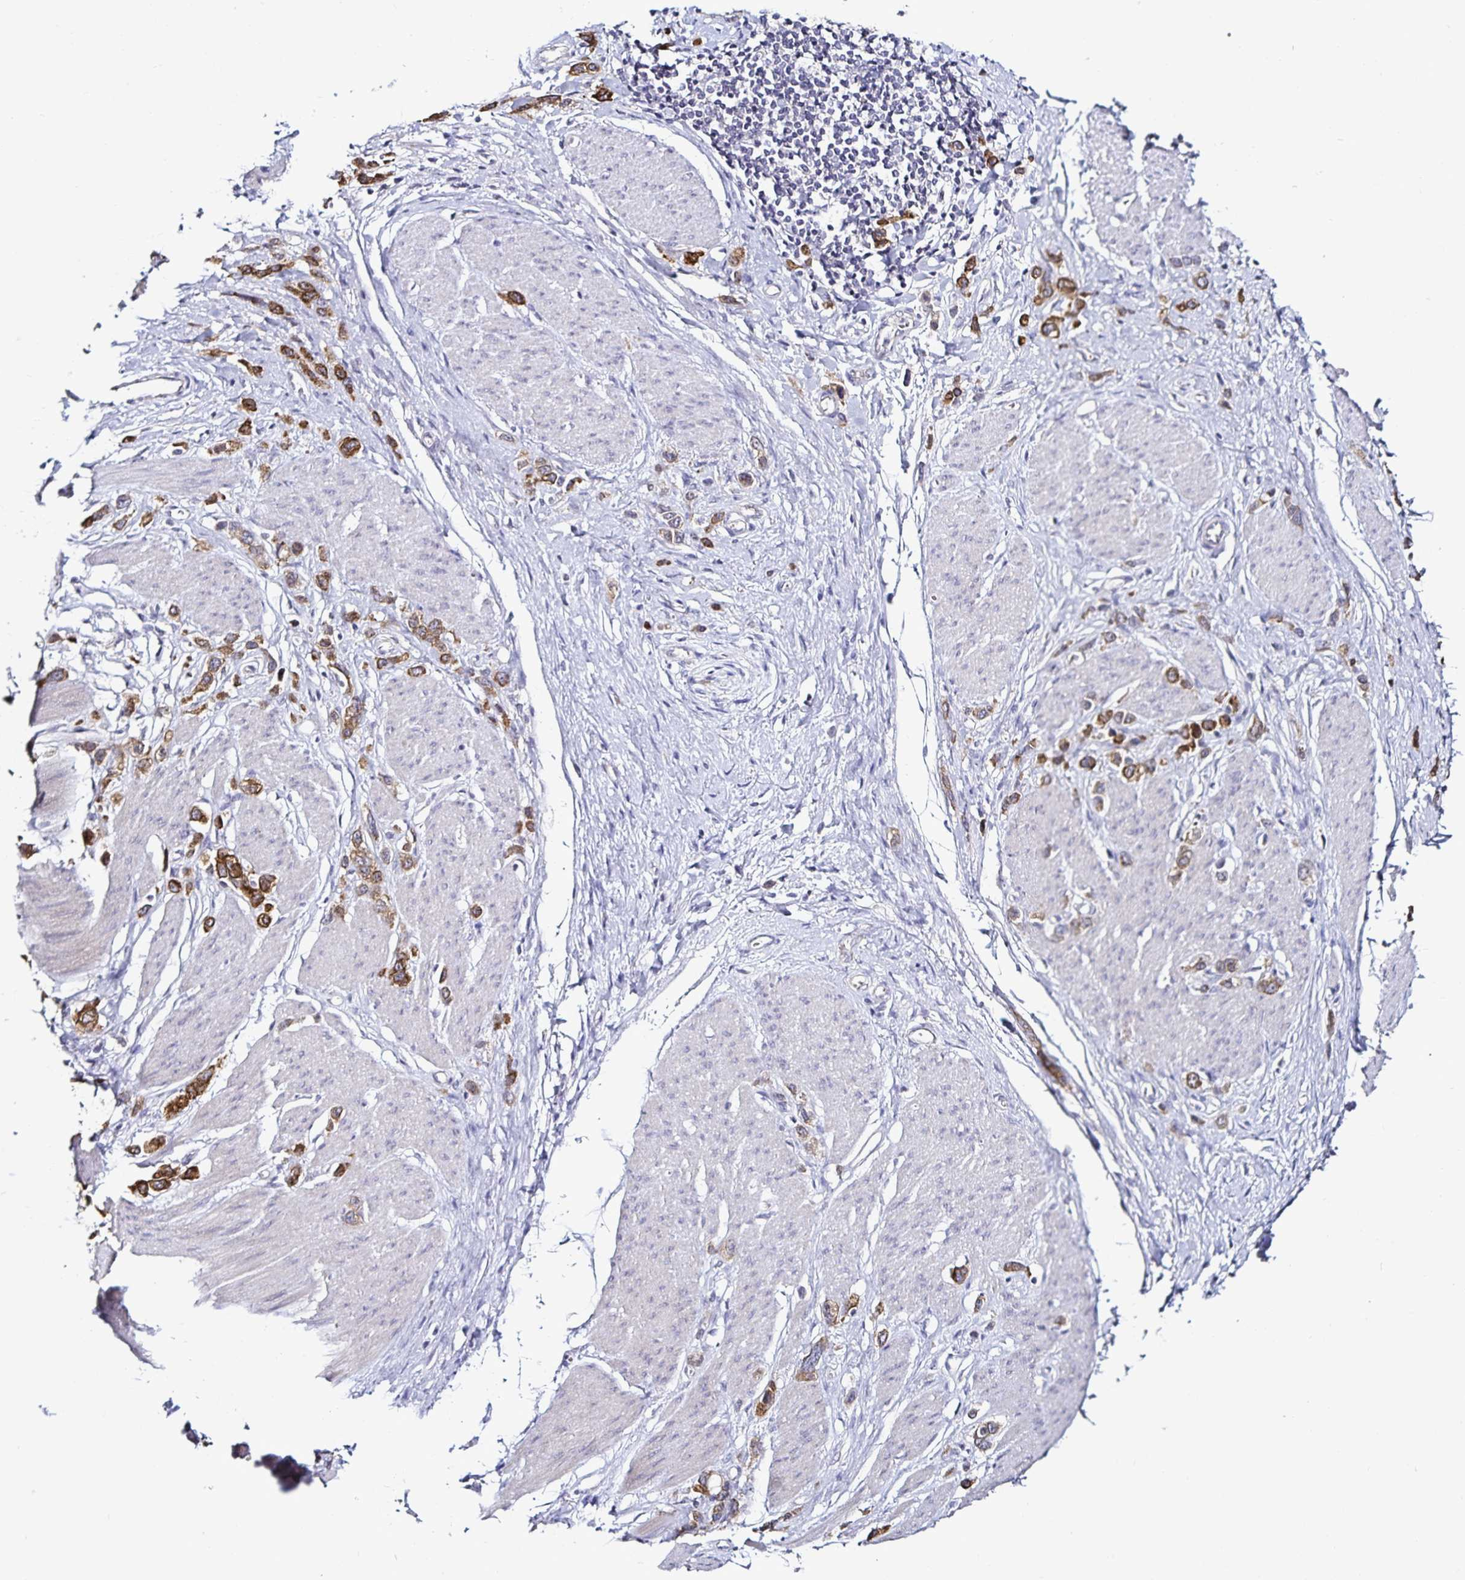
{"staining": {"intensity": "moderate", "quantity": ">75%", "location": "cytoplasmic/membranous"}, "tissue": "stomach cancer", "cell_type": "Tumor cells", "image_type": "cancer", "snomed": [{"axis": "morphology", "description": "Adenocarcinoma, NOS"}, {"axis": "topography", "description": "Stomach"}], "caption": "Stomach adenocarcinoma stained with DAB (3,3'-diaminobenzidine) immunohistochemistry displays medium levels of moderate cytoplasmic/membranous positivity in about >75% of tumor cells.", "gene": "ACSL5", "patient": {"sex": "female", "age": 65}}